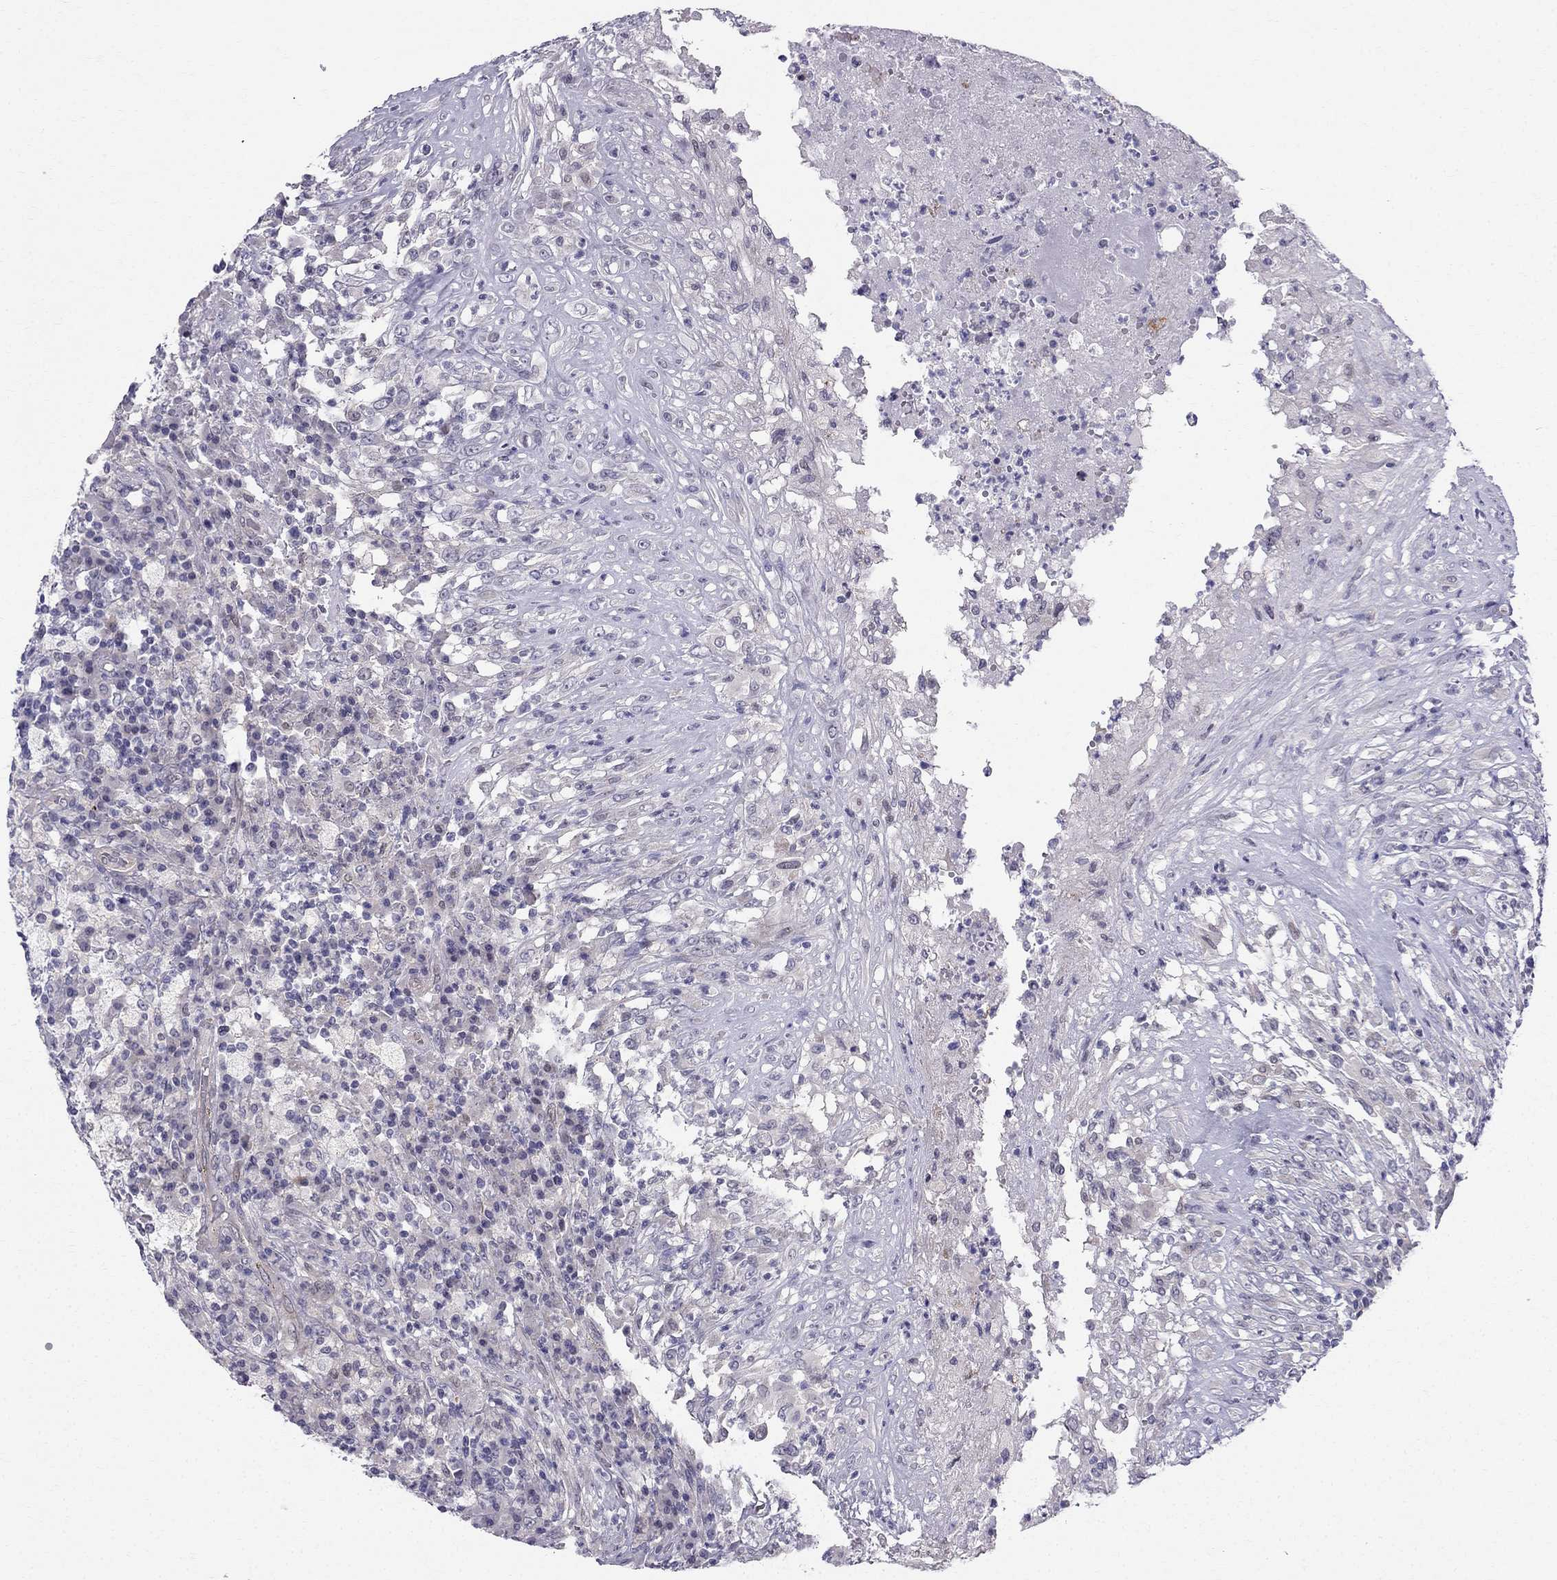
{"staining": {"intensity": "negative", "quantity": "none", "location": "none"}, "tissue": "testis cancer", "cell_type": "Tumor cells", "image_type": "cancer", "snomed": [{"axis": "morphology", "description": "Necrosis, NOS"}, {"axis": "morphology", "description": "Carcinoma, Embryonal, NOS"}, {"axis": "topography", "description": "Testis"}], "caption": "Tumor cells show no significant protein expression in testis cancer (embryonal carcinoma).", "gene": "BAG5", "patient": {"sex": "male", "age": 19}}